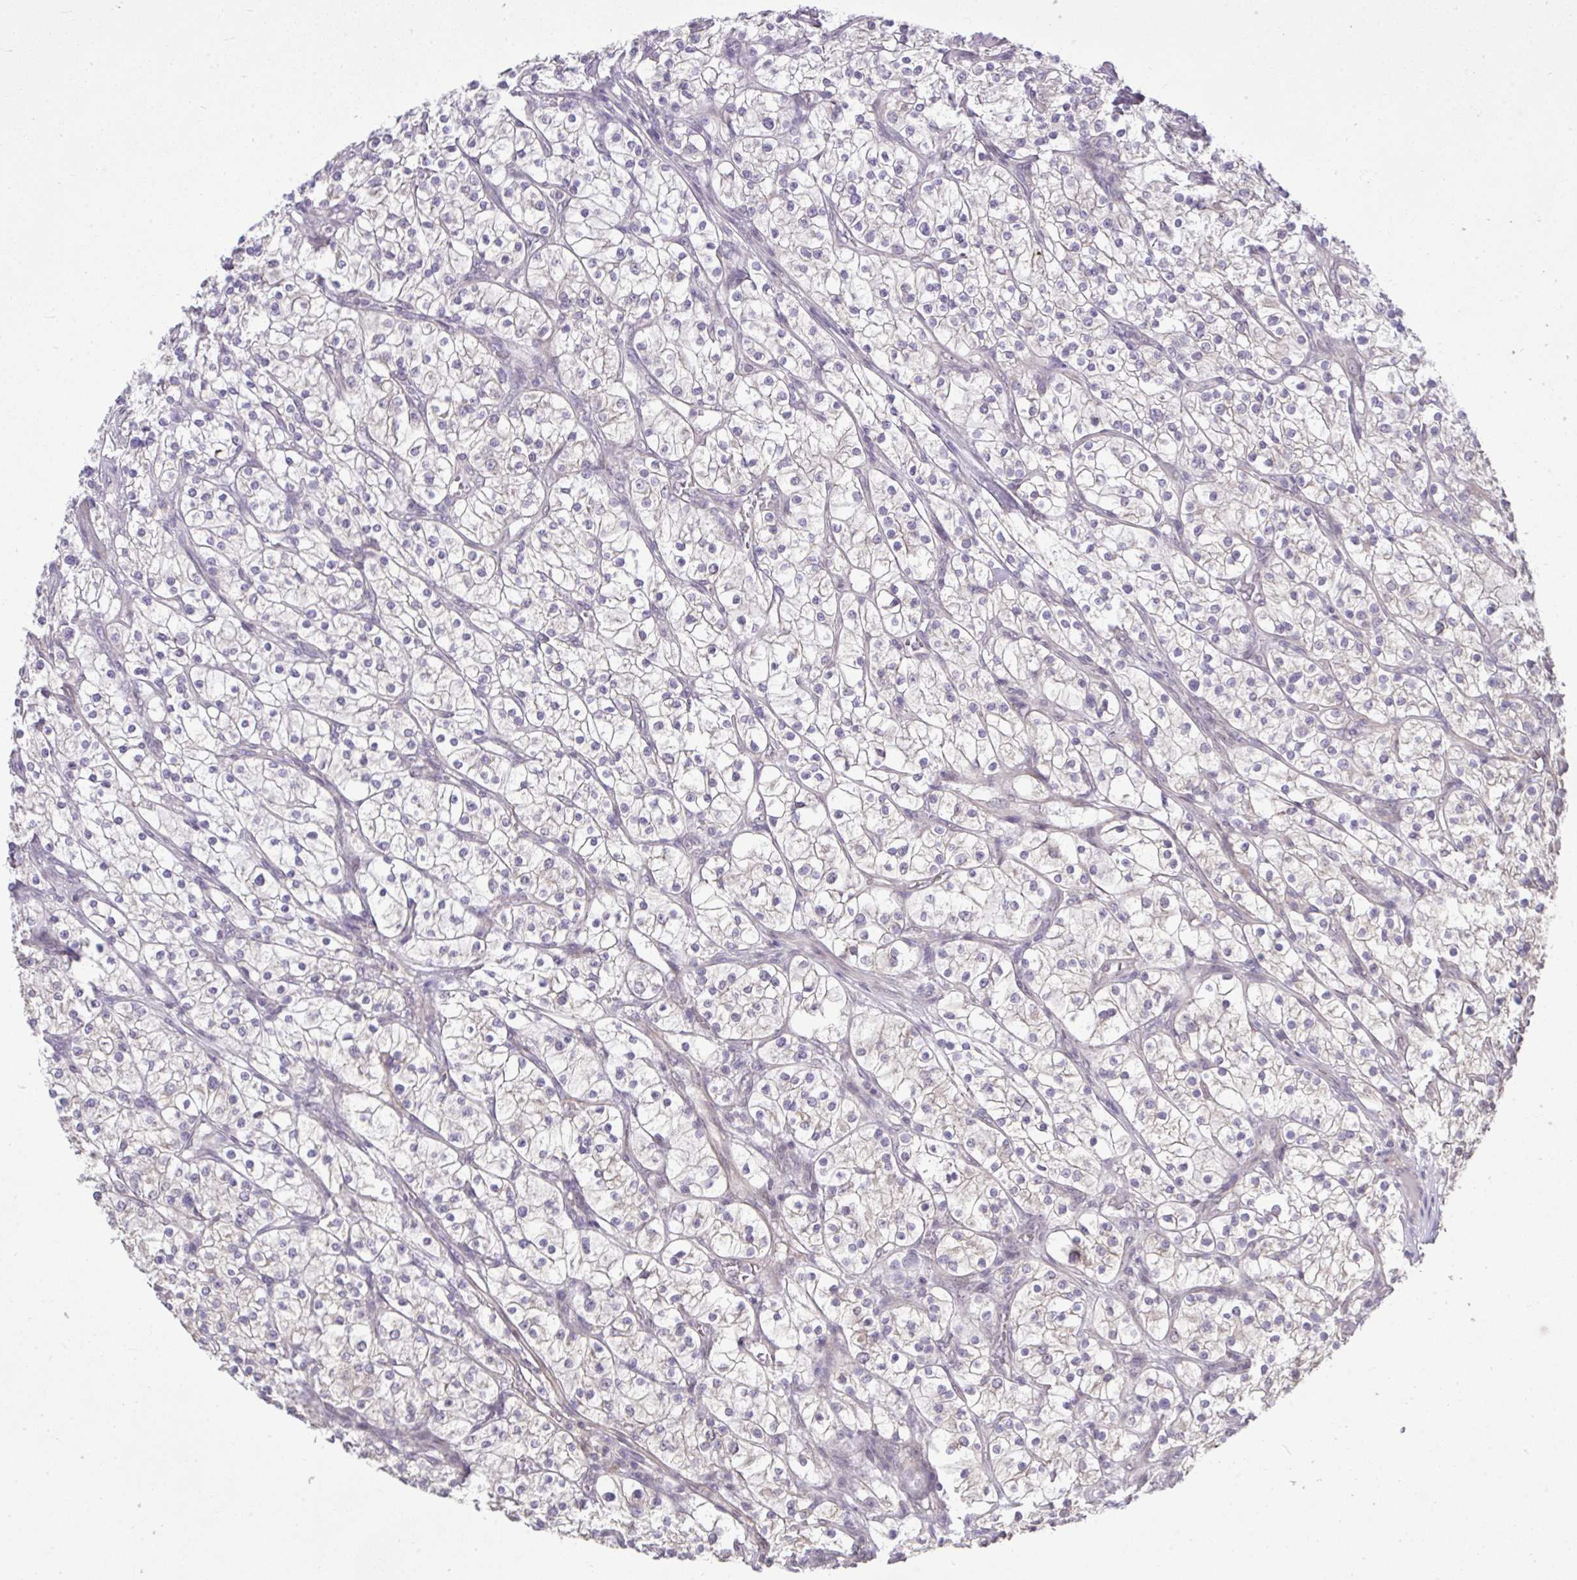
{"staining": {"intensity": "negative", "quantity": "none", "location": "none"}, "tissue": "renal cancer", "cell_type": "Tumor cells", "image_type": "cancer", "snomed": [{"axis": "morphology", "description": "Adenocarcinoma, NOS"}, {"axis": "topography", "description": "Kidney"}], "caption": "A high-resolution photomicrograph shows immunohistochemistry (IHC) staining of renal cancer, which reveals no significant expression in tumor cells.", "gene": "CYP20A1", "patient": {"sex": "male", "age": 80}}